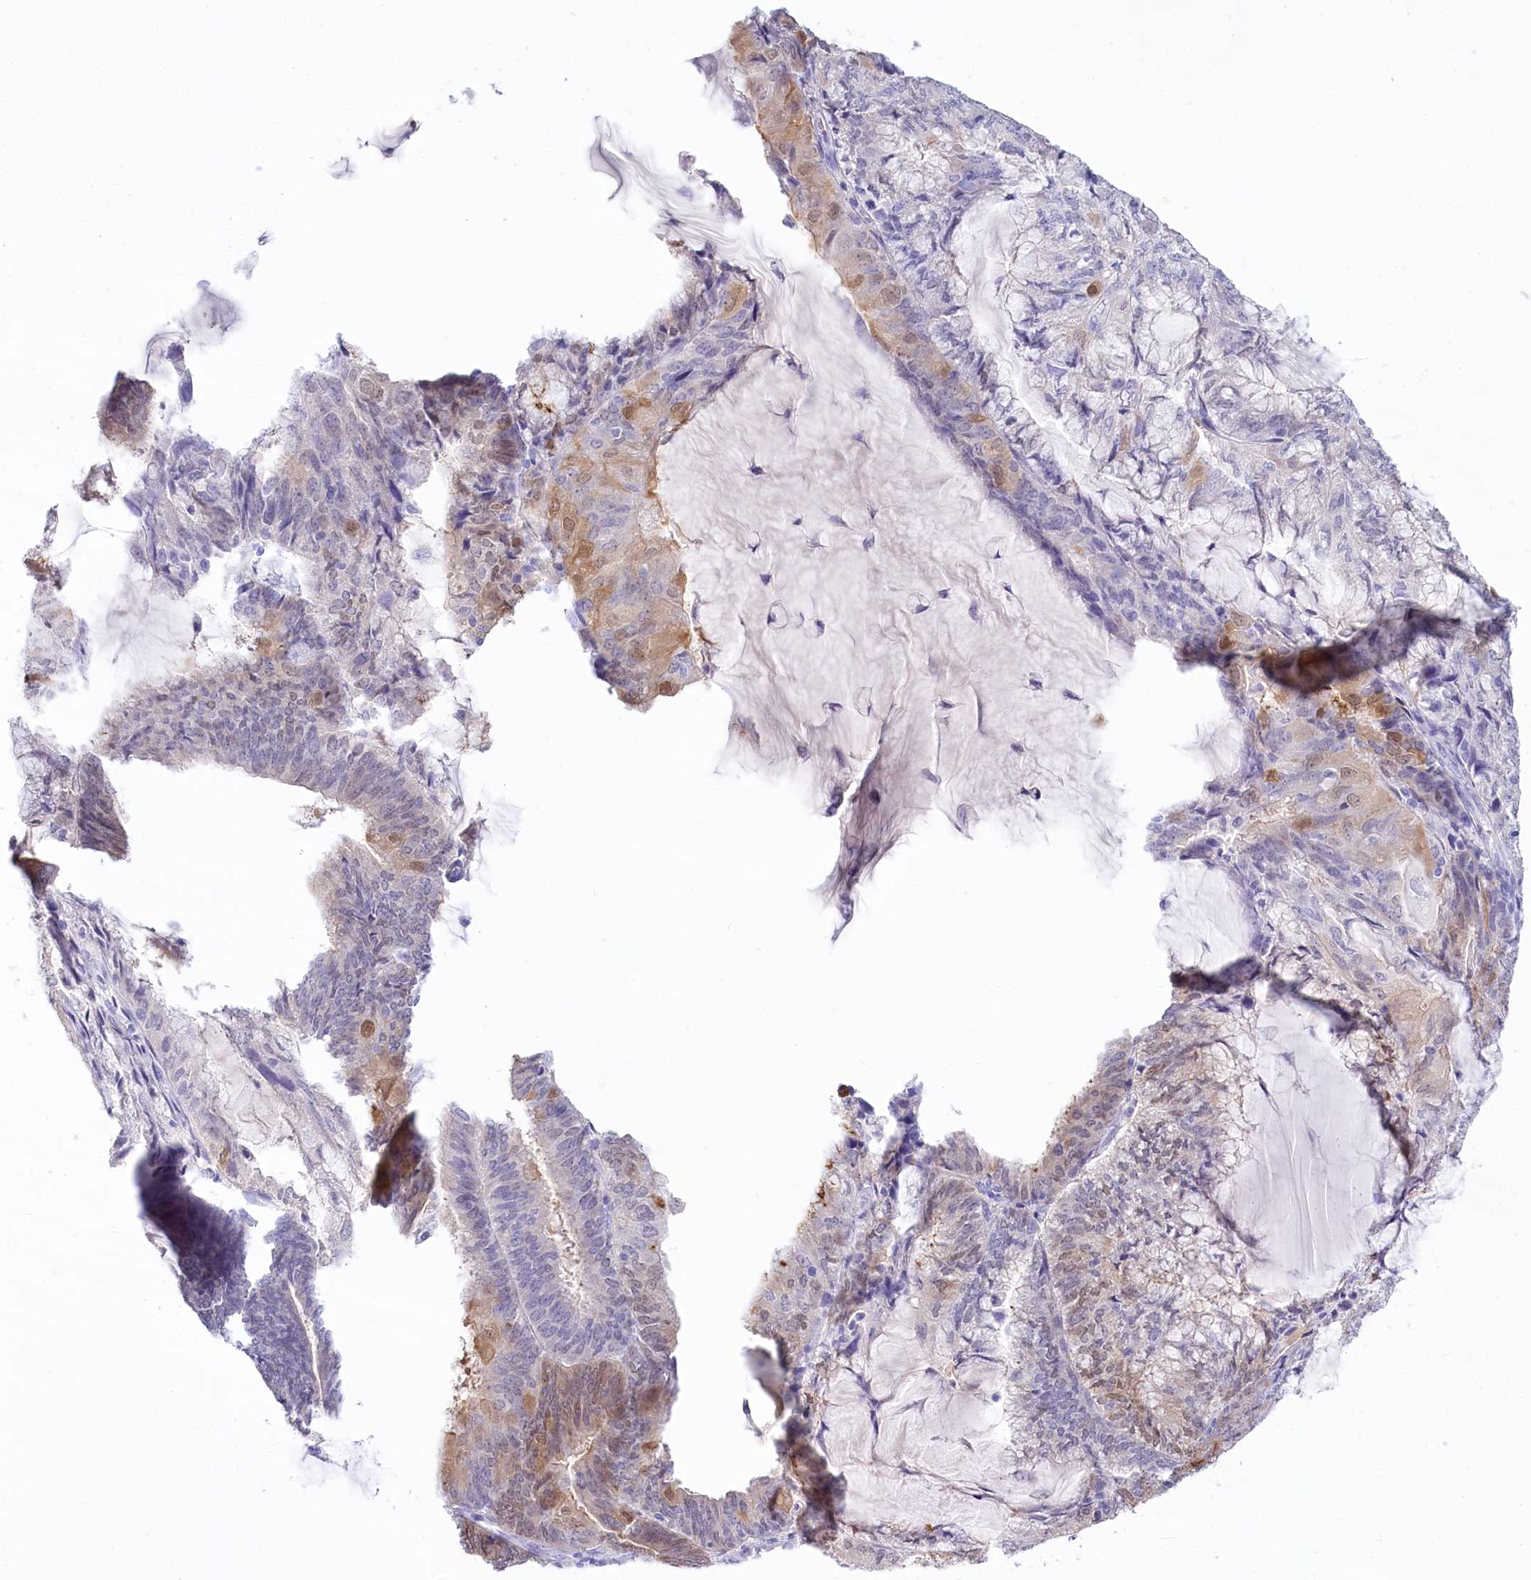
{"staining": {"intensity": "weak", "quantity": "<25%", "location": "cytoplasmic/membranous,nuclear"}, "tissue": "endometrial cancer", "cell_type": "Tumor cells", "image_type": "cancer", "snomed": [{"axis": "morphology", "description": "Adenocarcinoma, NOS"}, {"axis": "topography", "description": "Endometrium"}], "caption": "Immunohistochemistry (IHC) of endometrial adenocarcinoma shows no expression in tumor cells. Brightfield microscopy of immunohistochemistry stained with DAB (brown) and hematoxylin (blue), captured at high magnification.", "gene": "PBLD", "patient": {"sex": "female", "age": 81}}